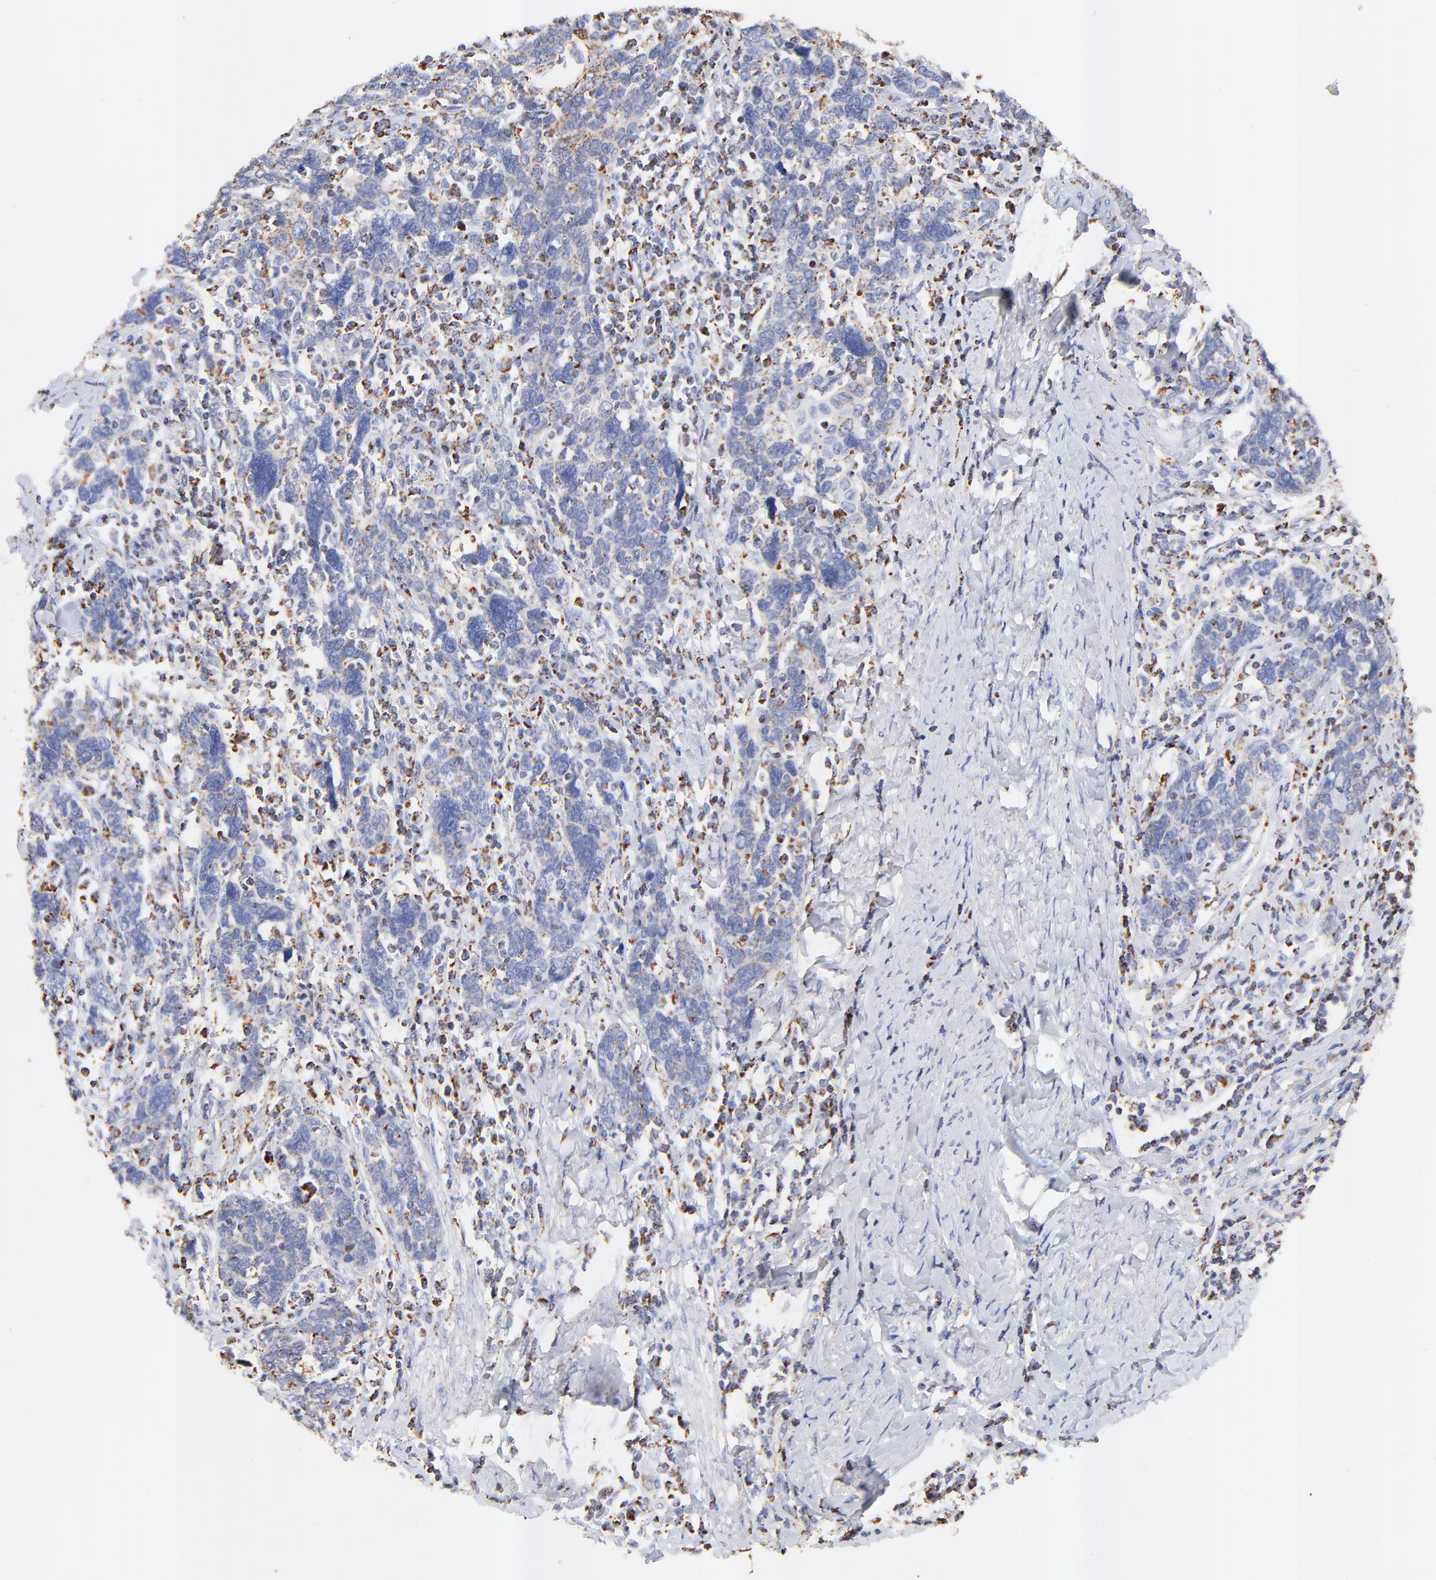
{"staining": {"intensity": "weak", "quantity": "25%-75%", "location": "cytoplasmic/membranous"}, "tissue": "cervical cancer", "cell_type": "Tumor cells", "image_type": "cancer", "snomed": [{"axis": "morphology", "description": "Squamous cell carcinoma, NOS"}, {"axis": "topography", "description": "Cervix"}], "caption": "The photomicrograph exhibits staining of squamous cell carcinoma (cervical), revealing weak cytoplasmic/membranous protein expression (brown color) within tumor cells.", "gene": "COX4I1", "patient": {"sex": "female", "age": 41}}